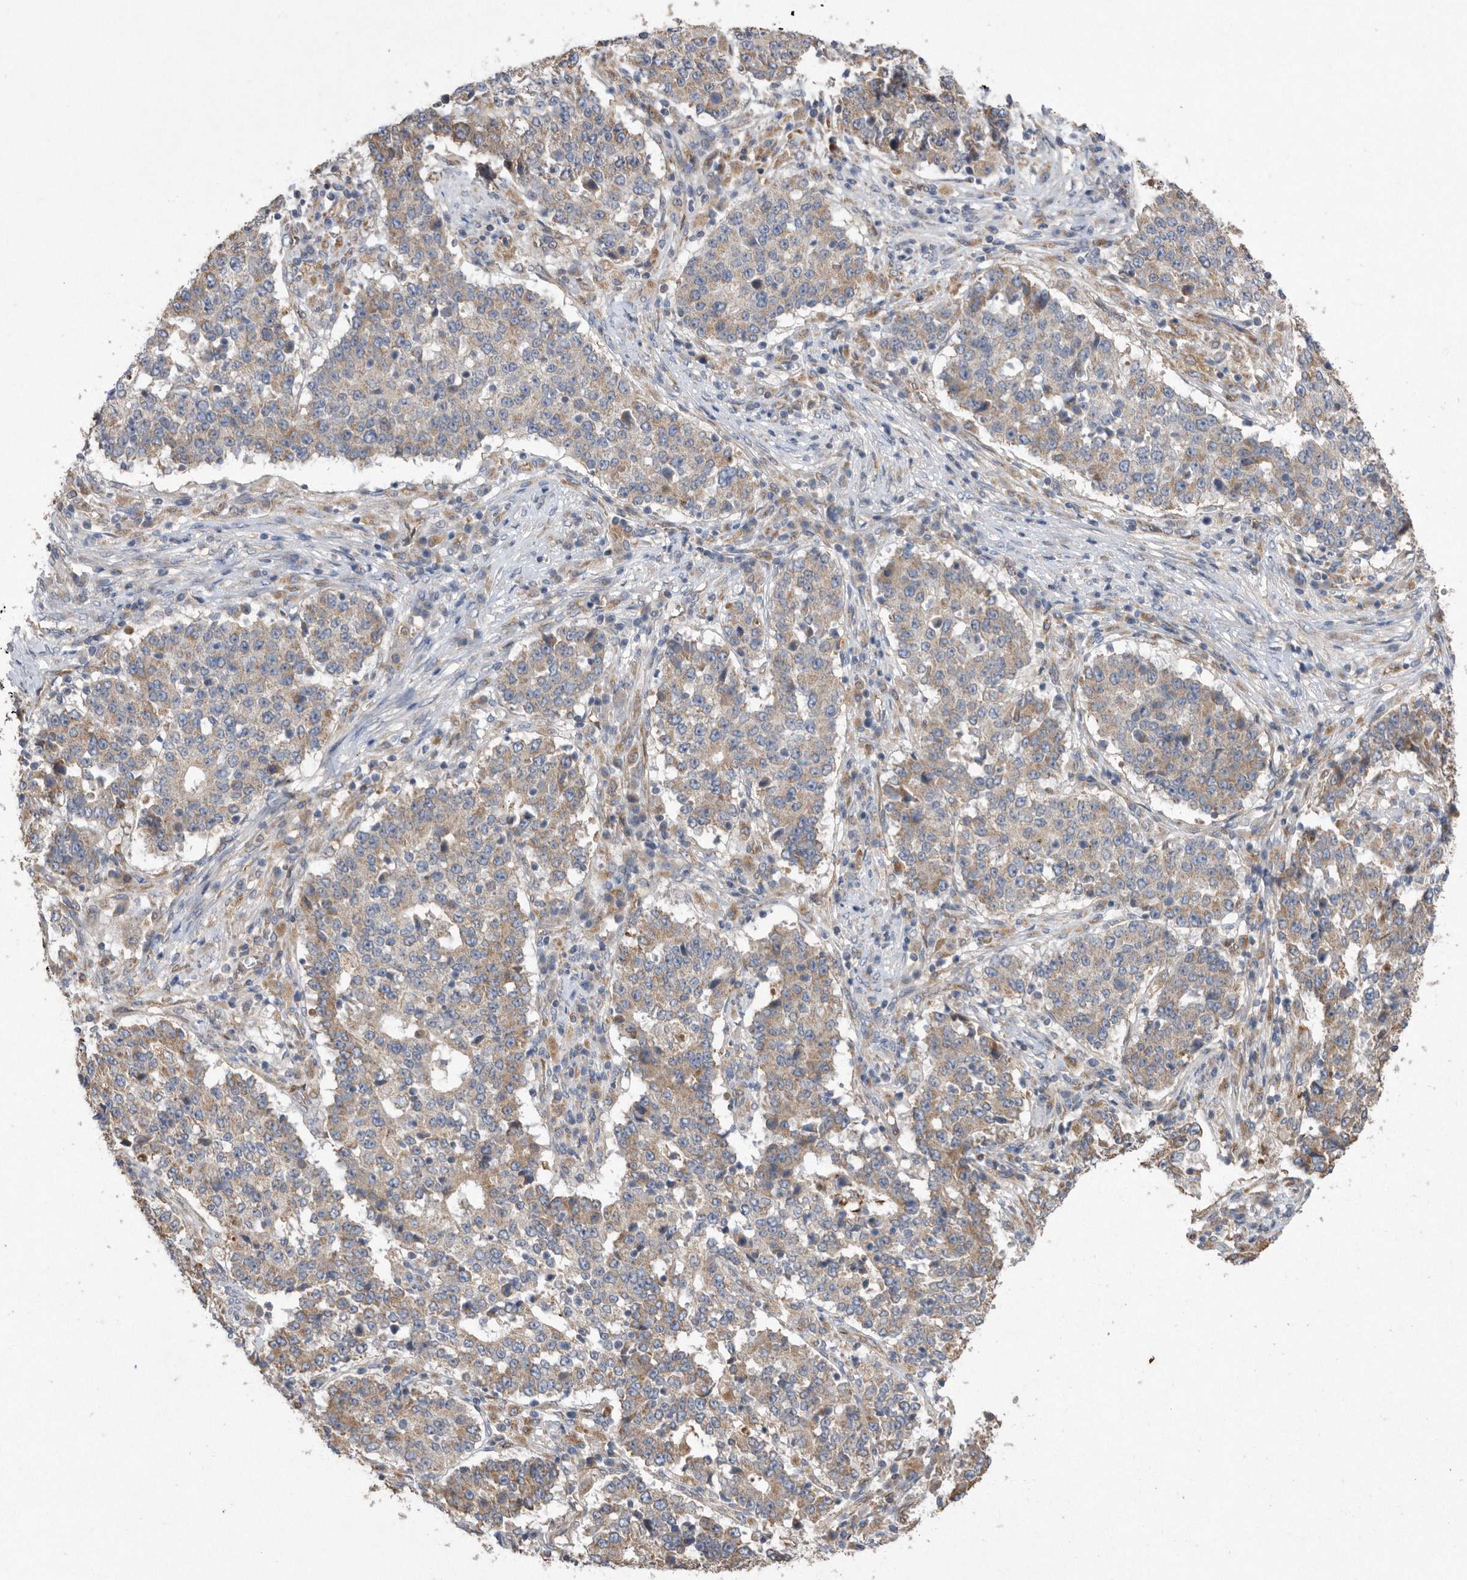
{"staining": {"intensity": "weak", "quantity": "25%-75%", "location": "cytoplasmic/membranous"}, "tissue": "stomach cancer", "cell_type": "Tumor cells", "image_type": "cancer", "snomed": [{"axis": "morphology", "description": "Adenocarcinoma, NOS"}, {"axis": "topography", "description": "Stomach"}], "caption": "DAB immunohistochemical staining of human stomach adenocarcinoma displays weak cytoplasmic/membranous protein staining in about 25%-75% of tumor cells. The staining was performed using DAB (3,3'-diaminobenzidine) to visualize the protein expression in brown, while the nuclei were stained in blue with hematoxylin (Magnification: 20x).", "gene": "PON2", "patient": {"sex": "male", "age": 59}}